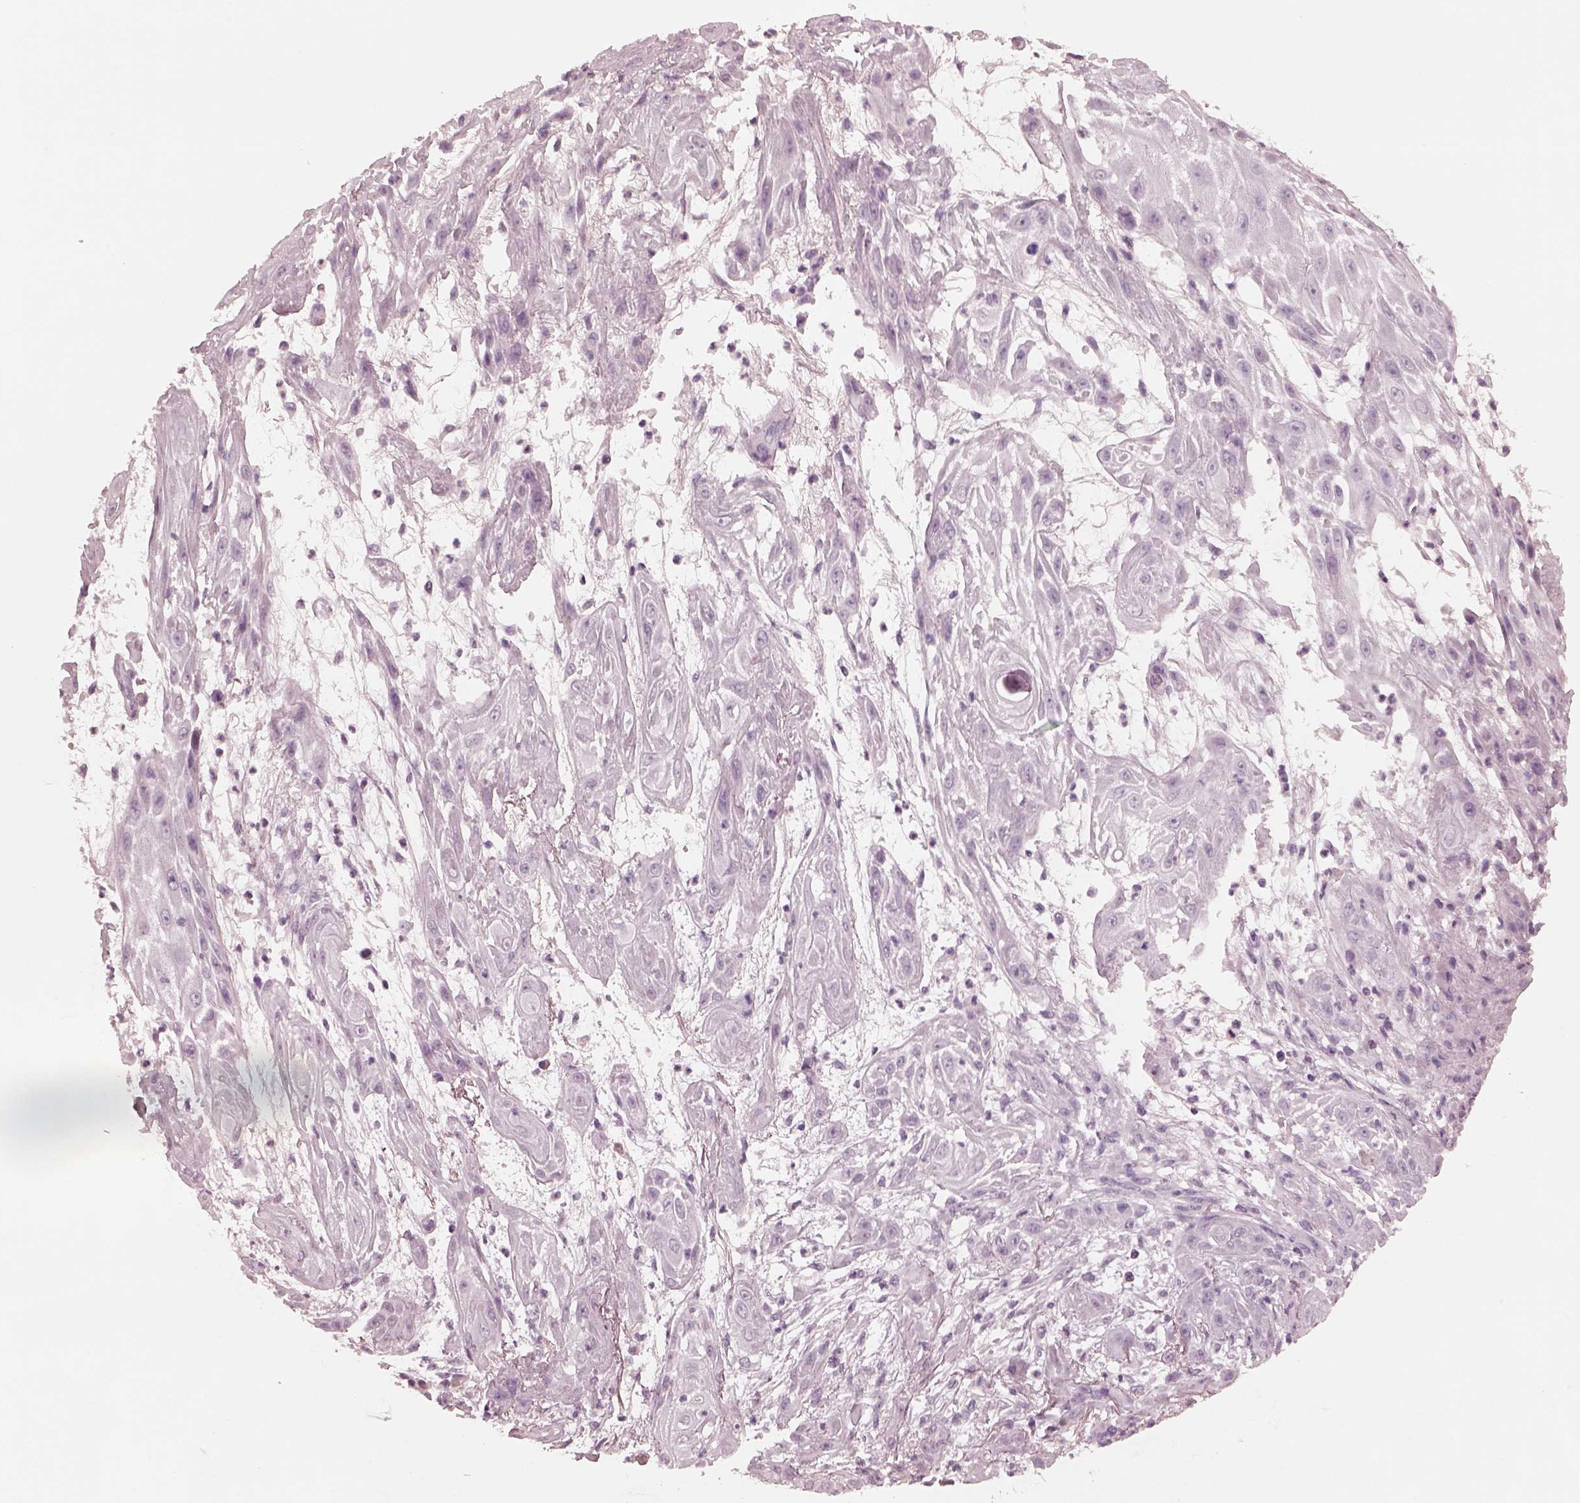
{"staining": {"intensity": "negative", "quantity": "none", "location": "none"}, "tissue": "skin cancer", "cell_type": "Tumor cells", "image_type": "cancer", "snomed": [{"axis": "morphology", "description": "Squamous cell carcinoma, NOS"}, {"axis": "topography", "description": "Skin"}], "caption": "A high-resolution histopathology image shows IHC staining of skin cancer, which demonstrates no significant staining in tumor cells.", "gene": "CGA", "patient": {"sex": "male", "age": 62}}